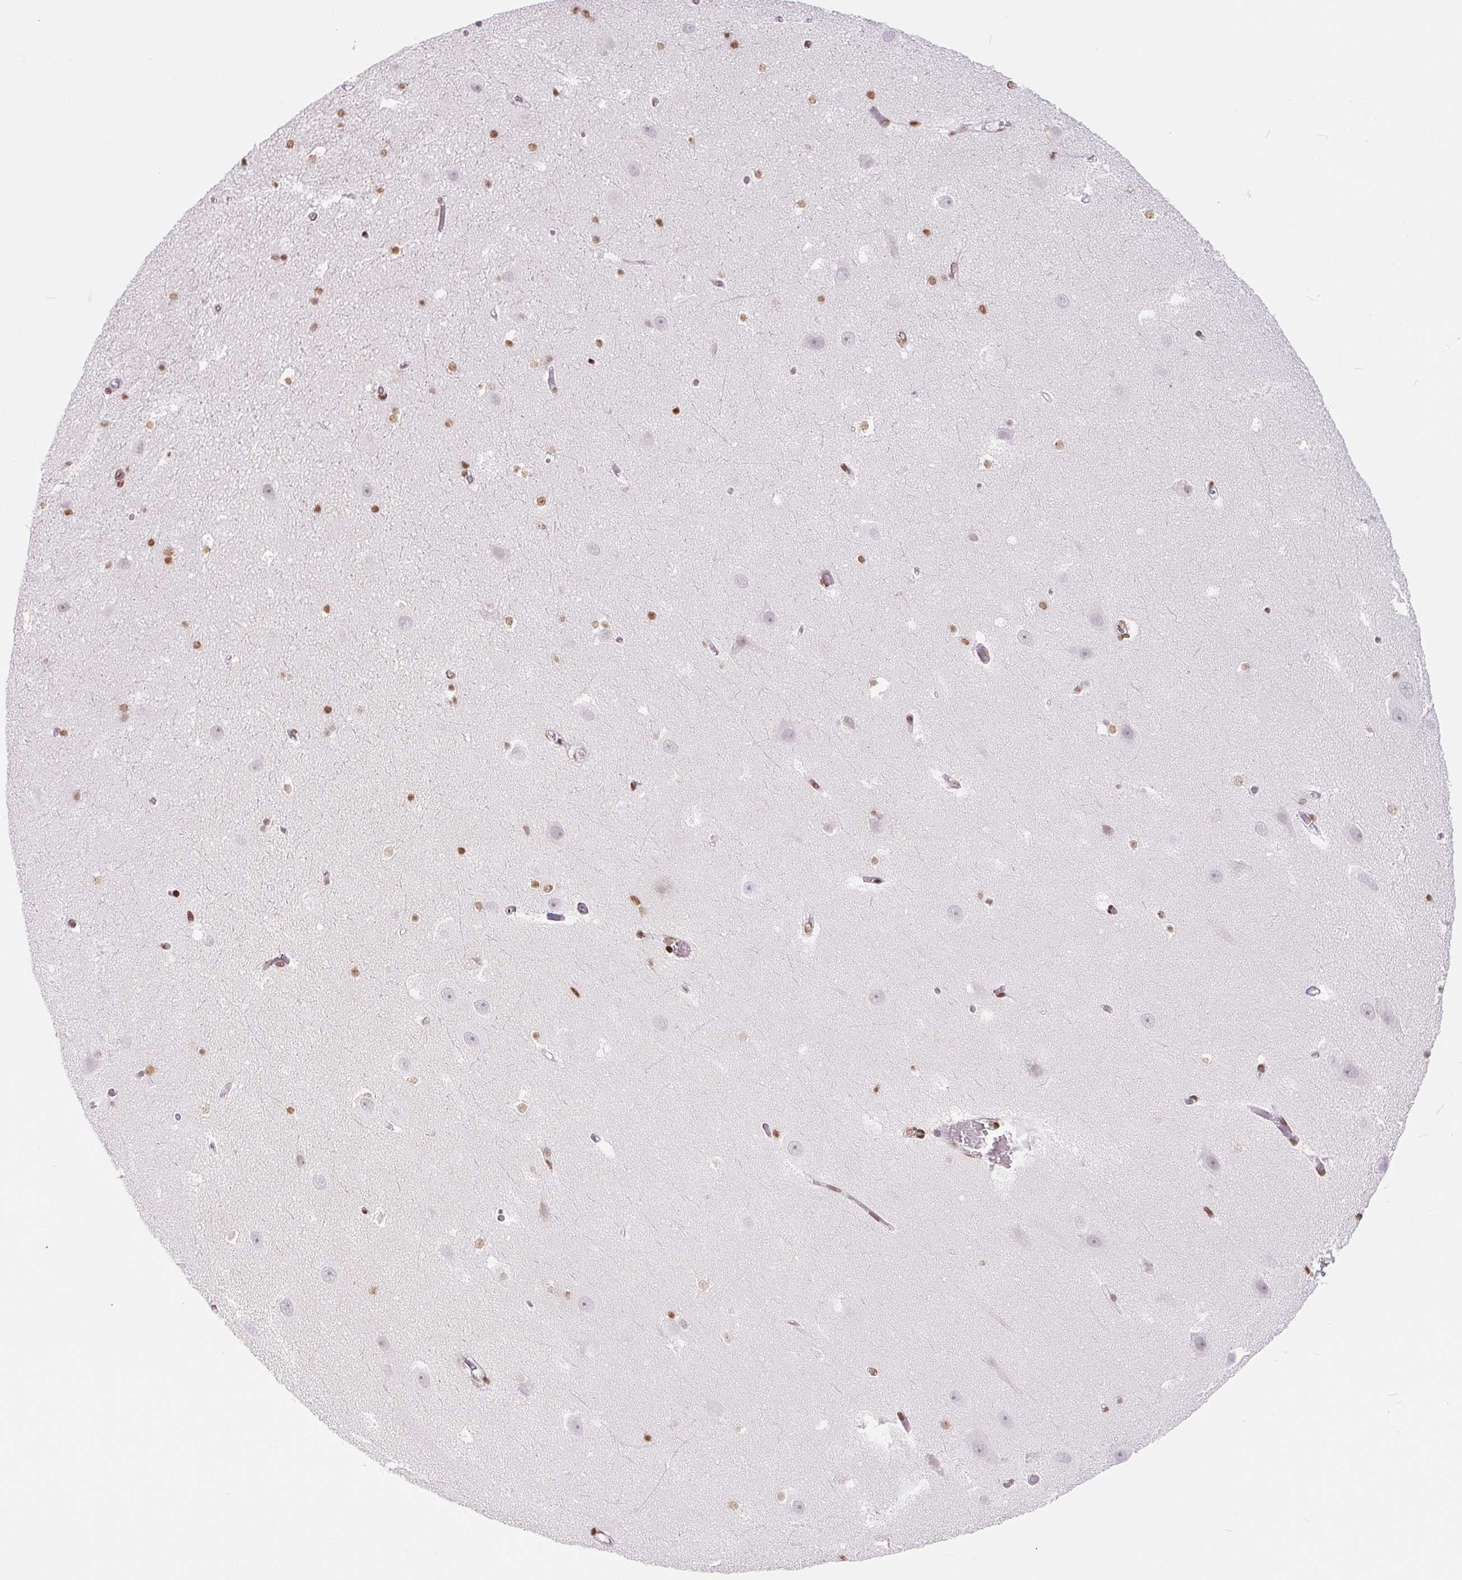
{"staining": {"intensity": "moderate", "quantity": ">75%", "location": "nuclear"}, "tissue": "hippocampus", "cell_type": "Glial cells", "image_type": "normal", "snomed": [{"axis": "morphology", "description": "Normal tissue, NOS"}, {"axis": "topography", "description": "Hippocampus"}], "caption": "High-power microscopy captured an IHC micrograph of normal hippocampus, revealing moderate nuclear positivity in approximately >75% of glial cells. The protein is shown in brown color, while the nuclei are stained blue.", "gene": "SMIM12", "patient": {"sex": "male", "age": 26}}